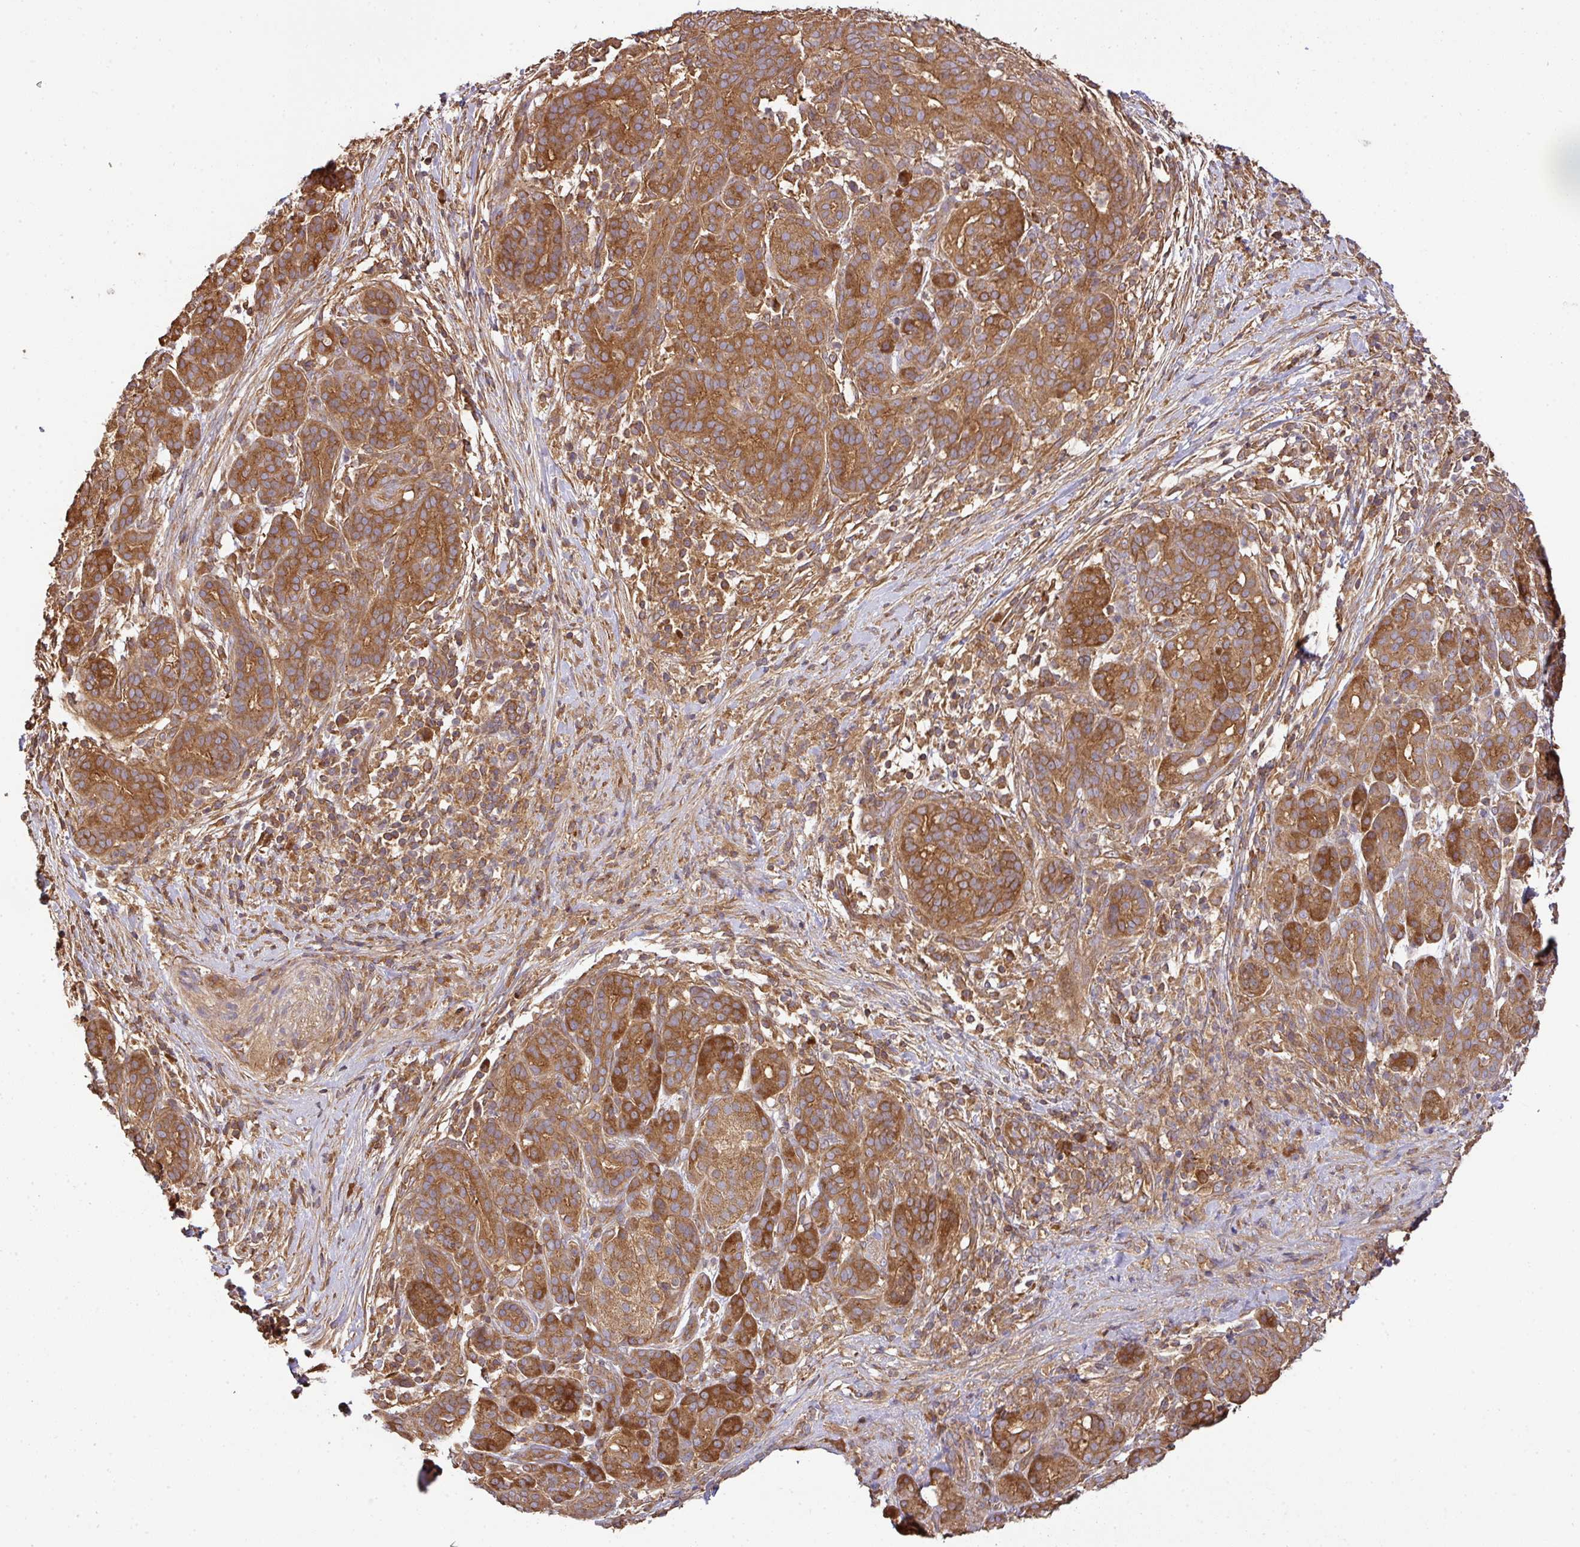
{"staining": {"intensity": "strong", "quantity": ">75%", "location": "cytoplasmic/membranous,nuclear"}, "tissue": "pancreatic cancer", "cell_type": "Tumor cells", "image_type": "cancer", "snomed": [{"axis": "morphology", "description": "Adenocarcinoma, NOS"}, {"axis": "topography", "description": "Pancreas"}], "caption": "The photomicrograph reveals staining of pancreatic cancer, revealing strong cytoplasmic/membranous and nuclear protein positivity (brown color) within tumor cells.", "gene": "GSPT1", "patient": {"sex": "male", "age": 44}}